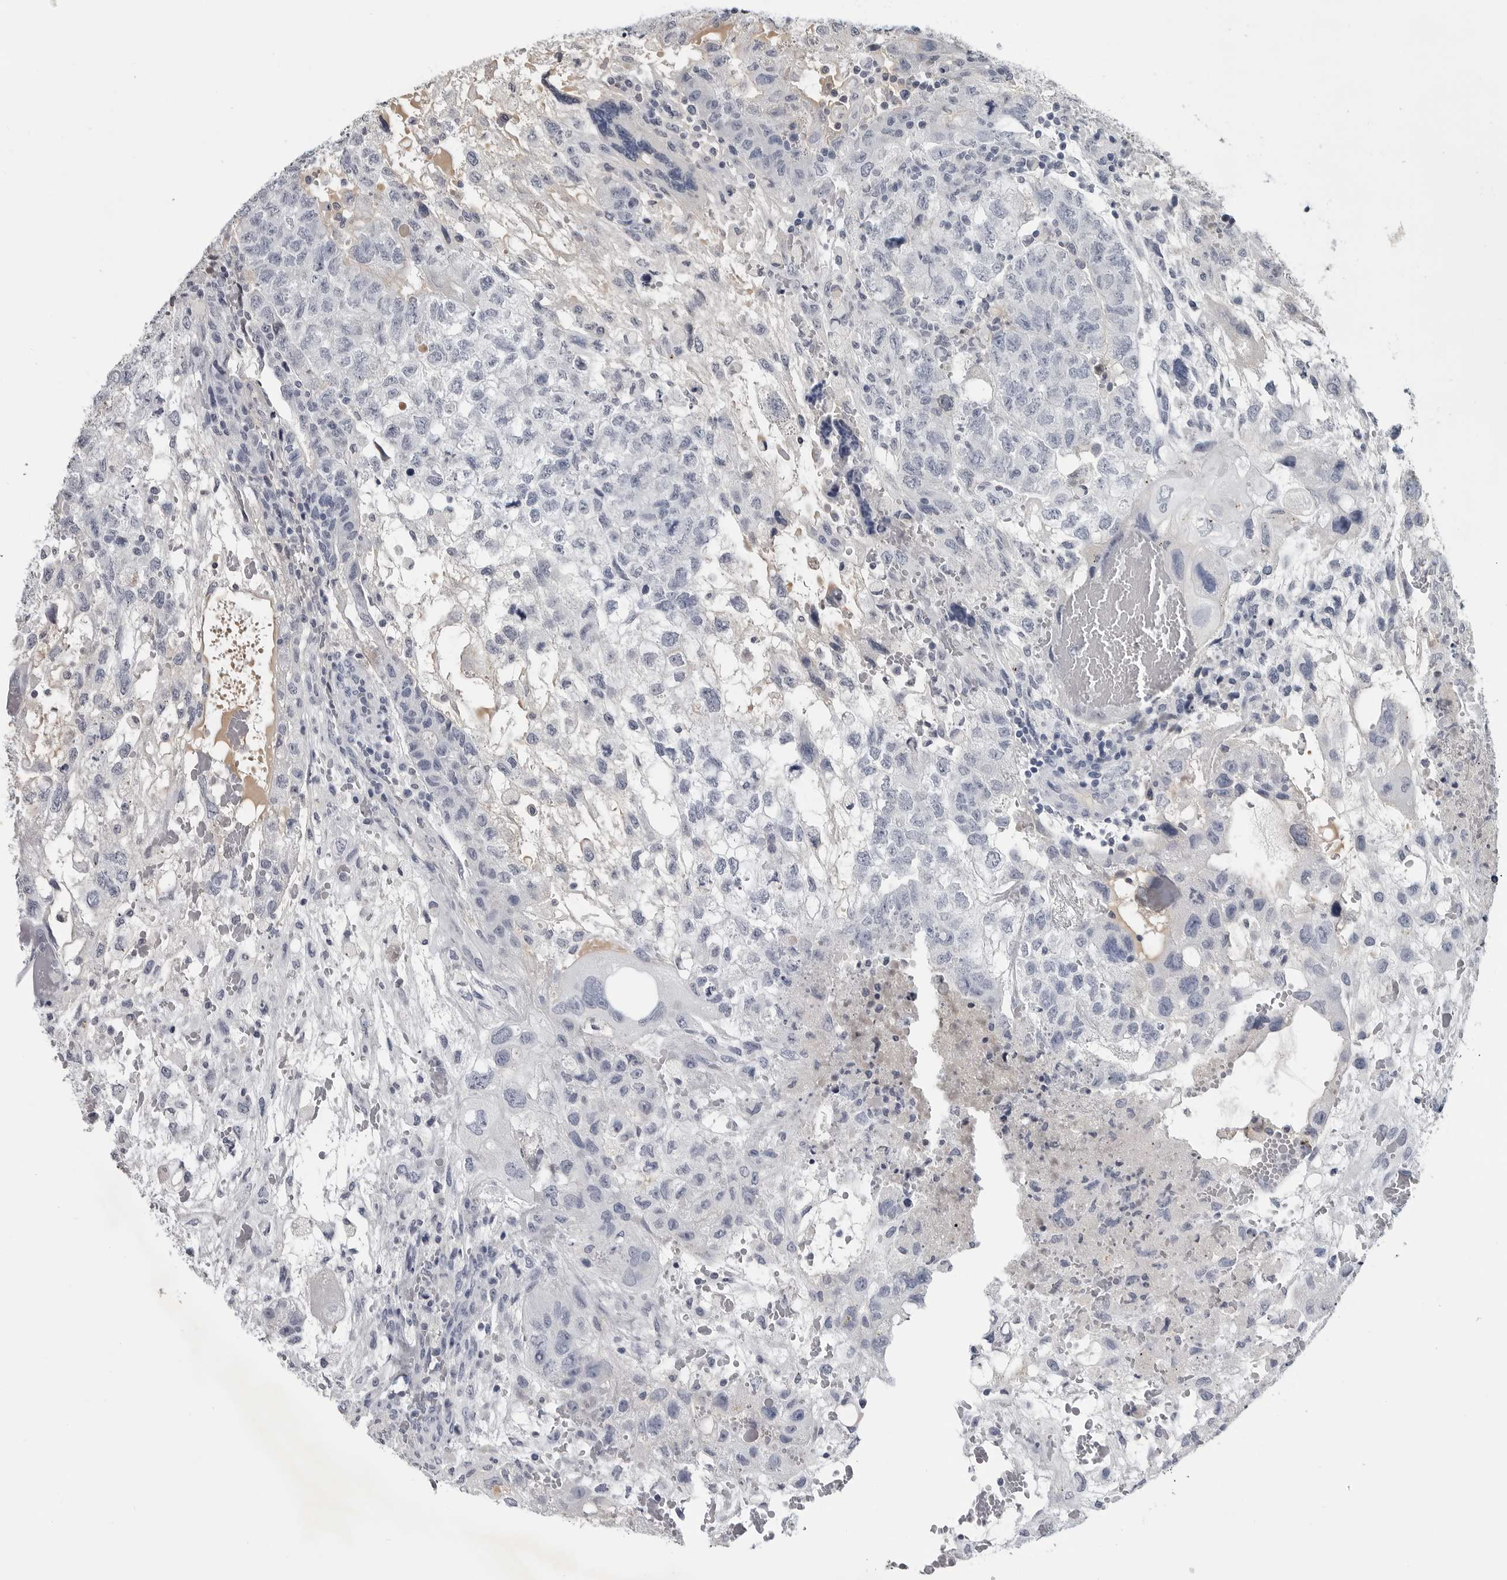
{"staining": {"intensity": "negative", "quantity": "none", "location": "none"}, "tissue": "testis cancer", "cell_type": "Tumor cells", "image_type": "cancer", "snomed": [{"axis": "morphology", "description": "Carcinoma, Embryonal, NOS"}, {"axis": "topography", "description": "Testis"}], "caption": "Immunohistochemistry (IHC) image of human embryonal carcinoma (testis) stained for a protein (brown), which shows no expression in tumor cells.", "gene": "AMPD1", "patient": {"sex": "male", "age": 36}}